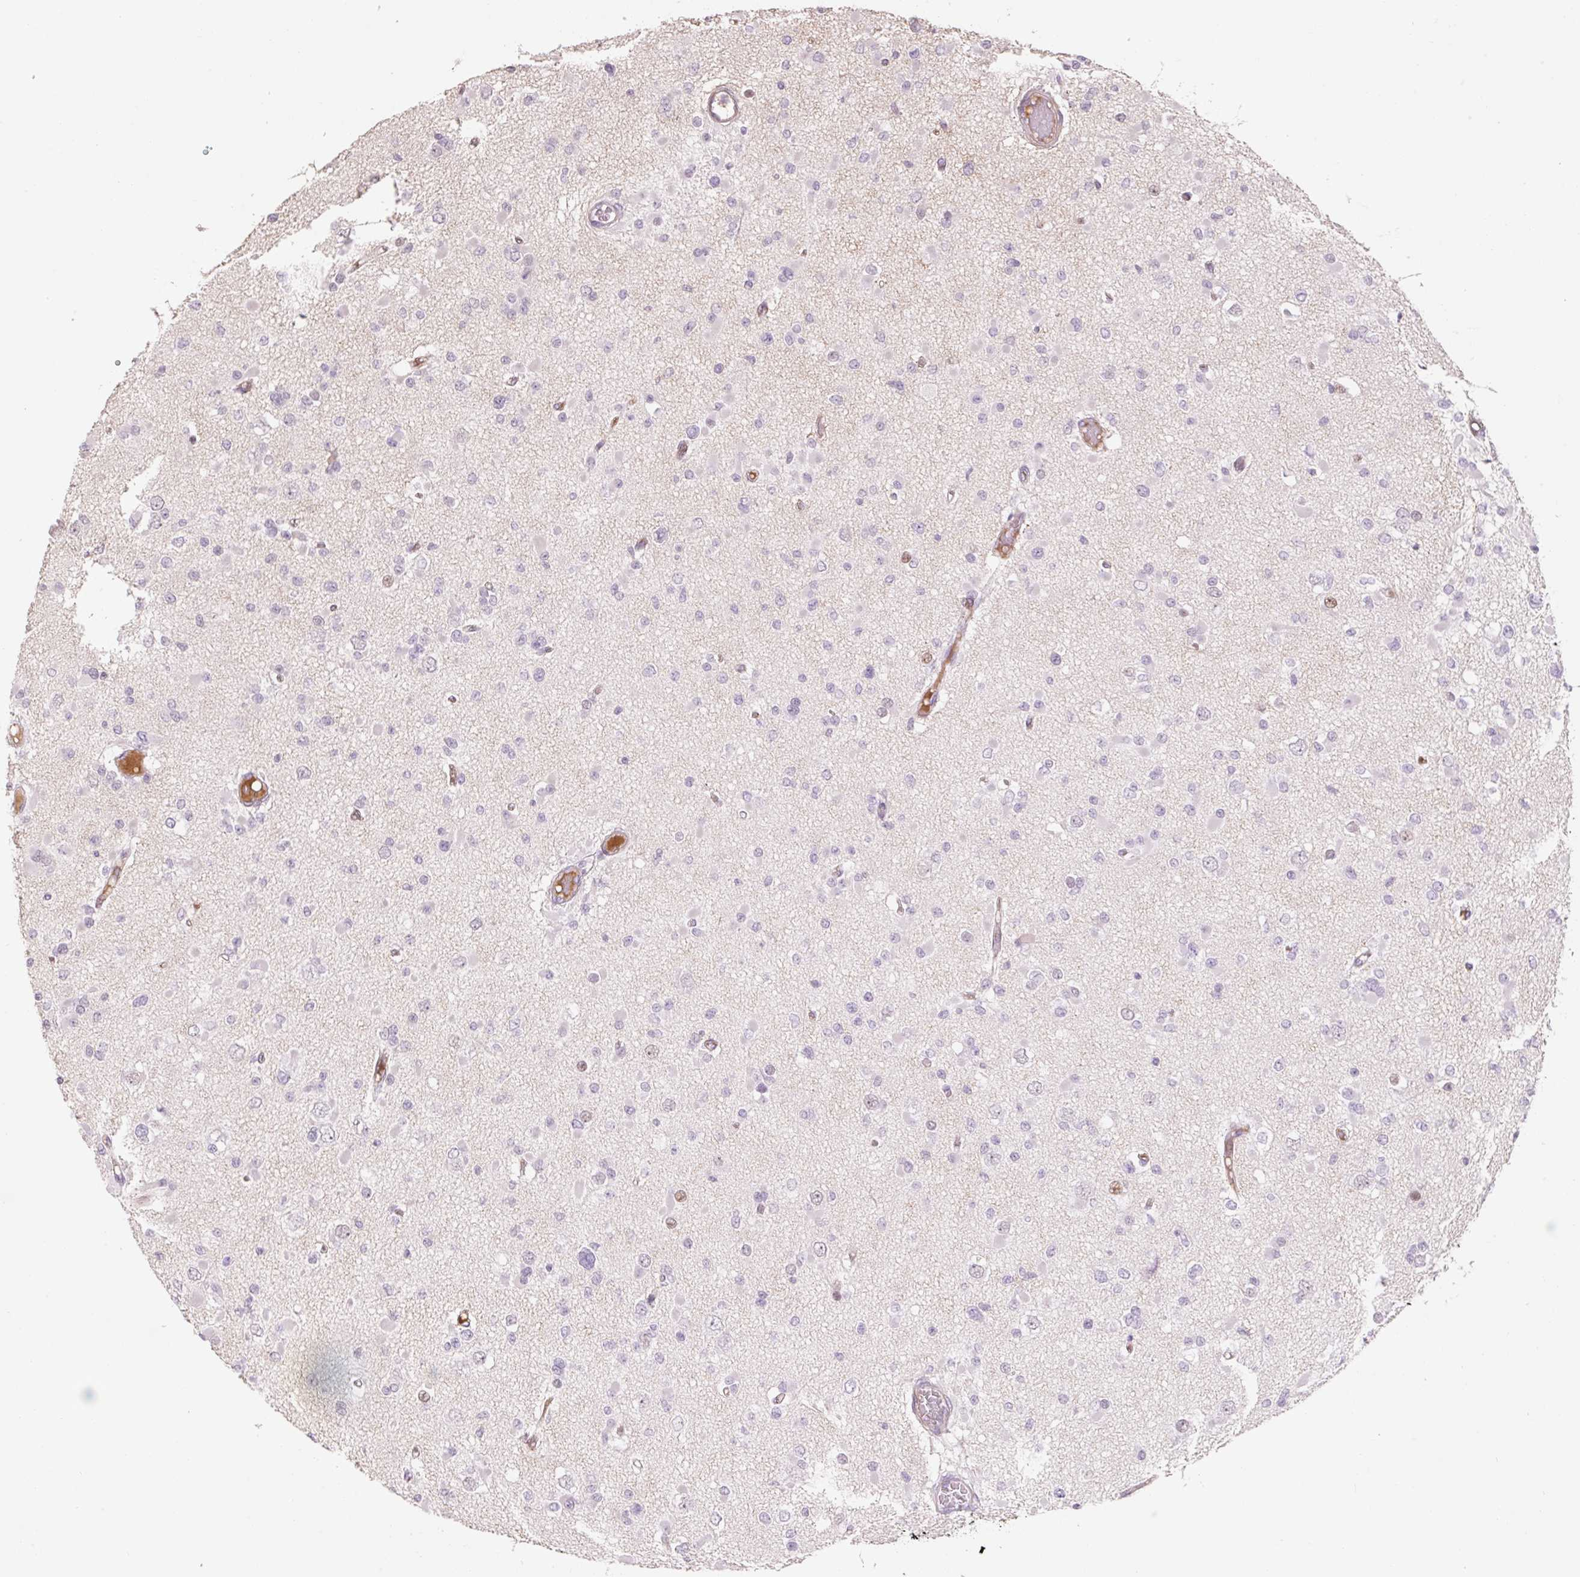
{"staining": {"intensity": "negative", "quantity": "none", "location": "none"}, "tissue": "glioma", "cell_type": "Tumor cells", "image_type": "cancer", "snomed": [{"axis": "morphology", "description": "Glioma, malignant, Low grade"}, {"axis": "topography", "description": "Brain"}], "caption": "This is an IHC histopathology image of human glioma. There is no staining in tumor cells.", "gene": "ZNF552", "patient": {"sex": "female", "age": 22}}